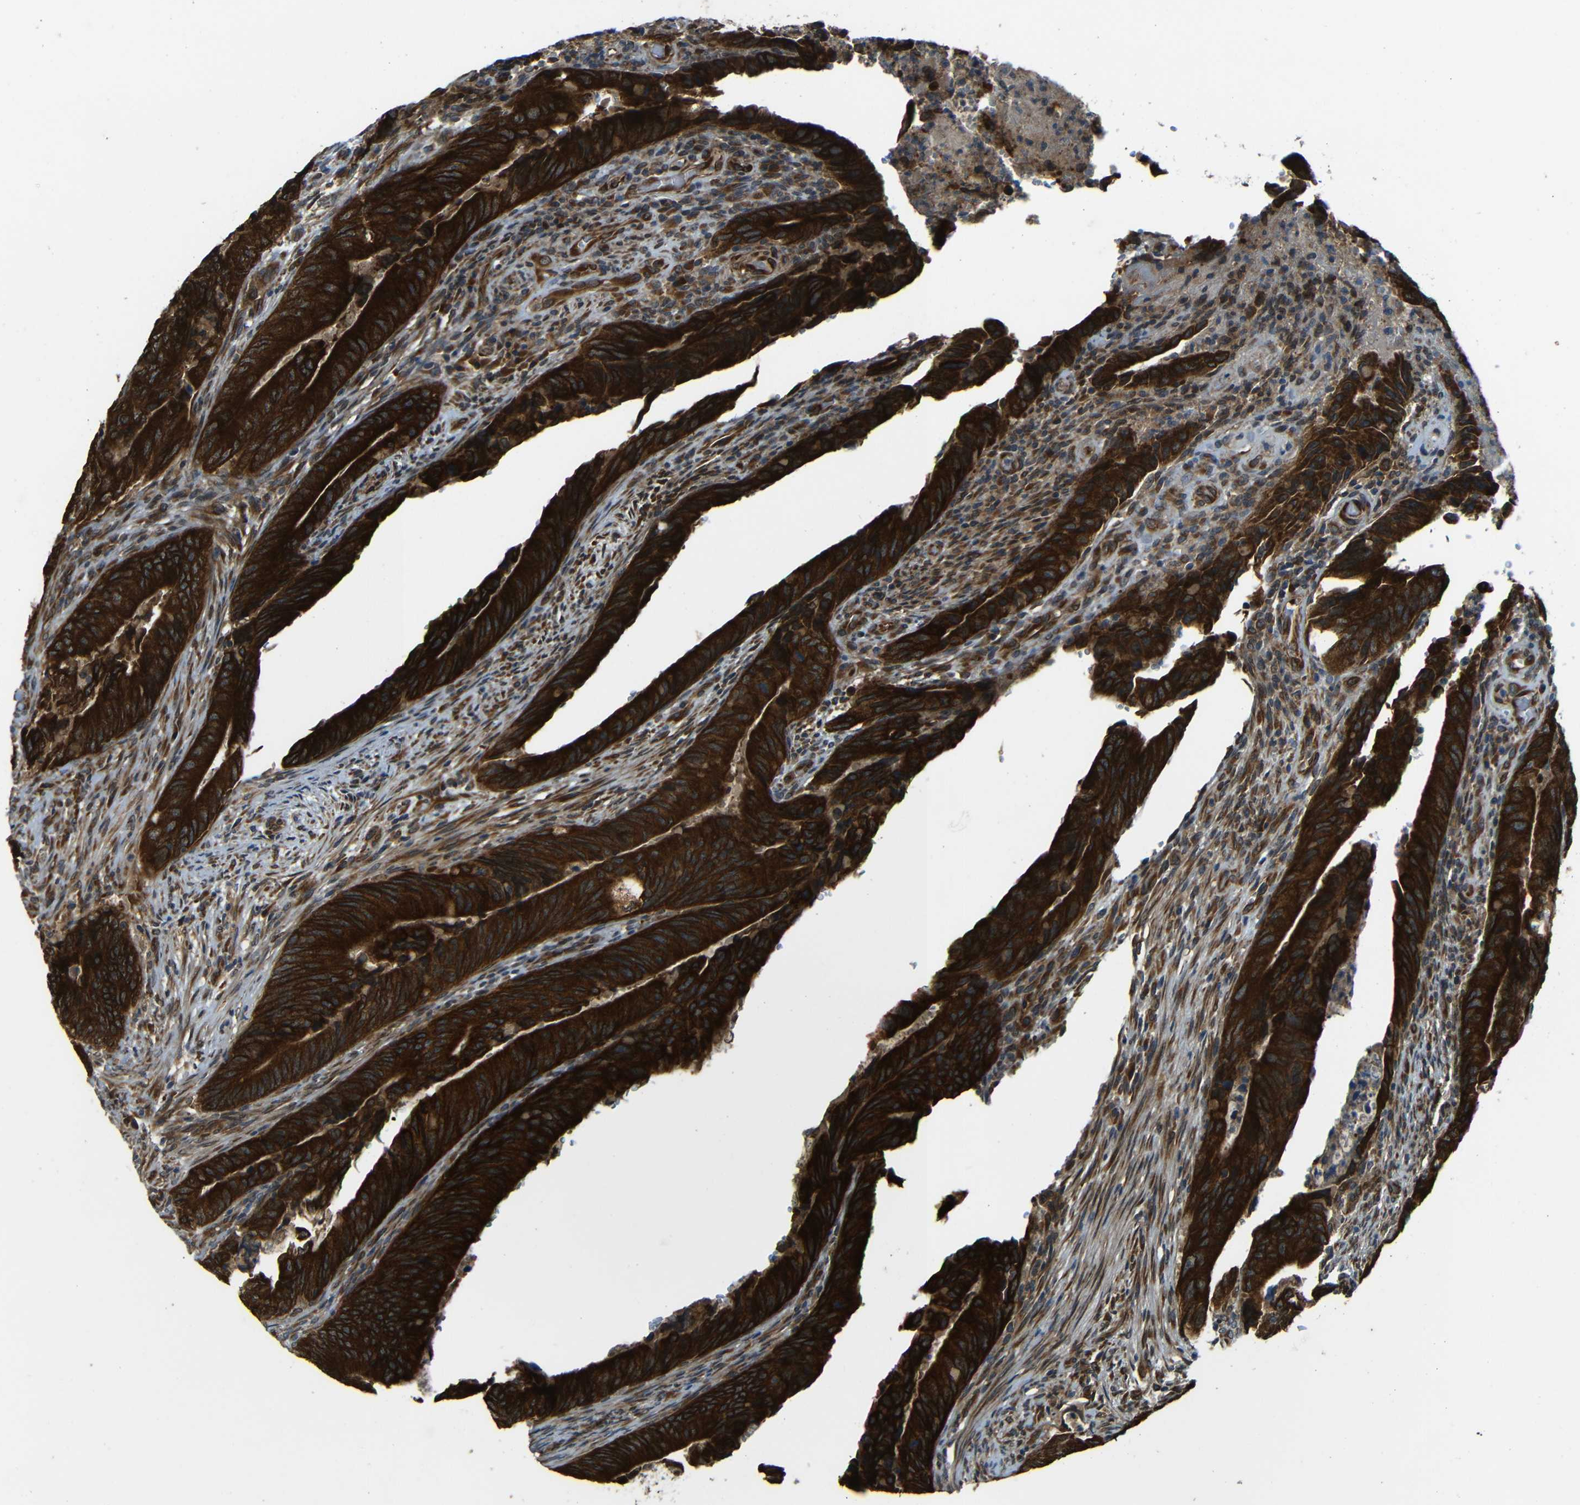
{"staining": {"intensity": "strong", "quantity": ">75%", "location": "cytoplasmic/membranous"}, "tissue": "colorectal cancer", "cell_type": "Tumor cells", "image_type": "cancer", "snomed": [{"axis": "morphology", "description": "Normal tissue, NOS"}, {"axis": "morphology", "description": "Adenocarcinoma, NOS"}, {"axis": "topography", "description": "Colon"}], "caption": "Immunohistochemical staining of human colorectal adenocarcinoma shows strong cytoplasmic/membranous protein staining in approximately >75% of tumor cells.", "gene": "VAPB", "patient": {"sex": "male", "age": 56}}